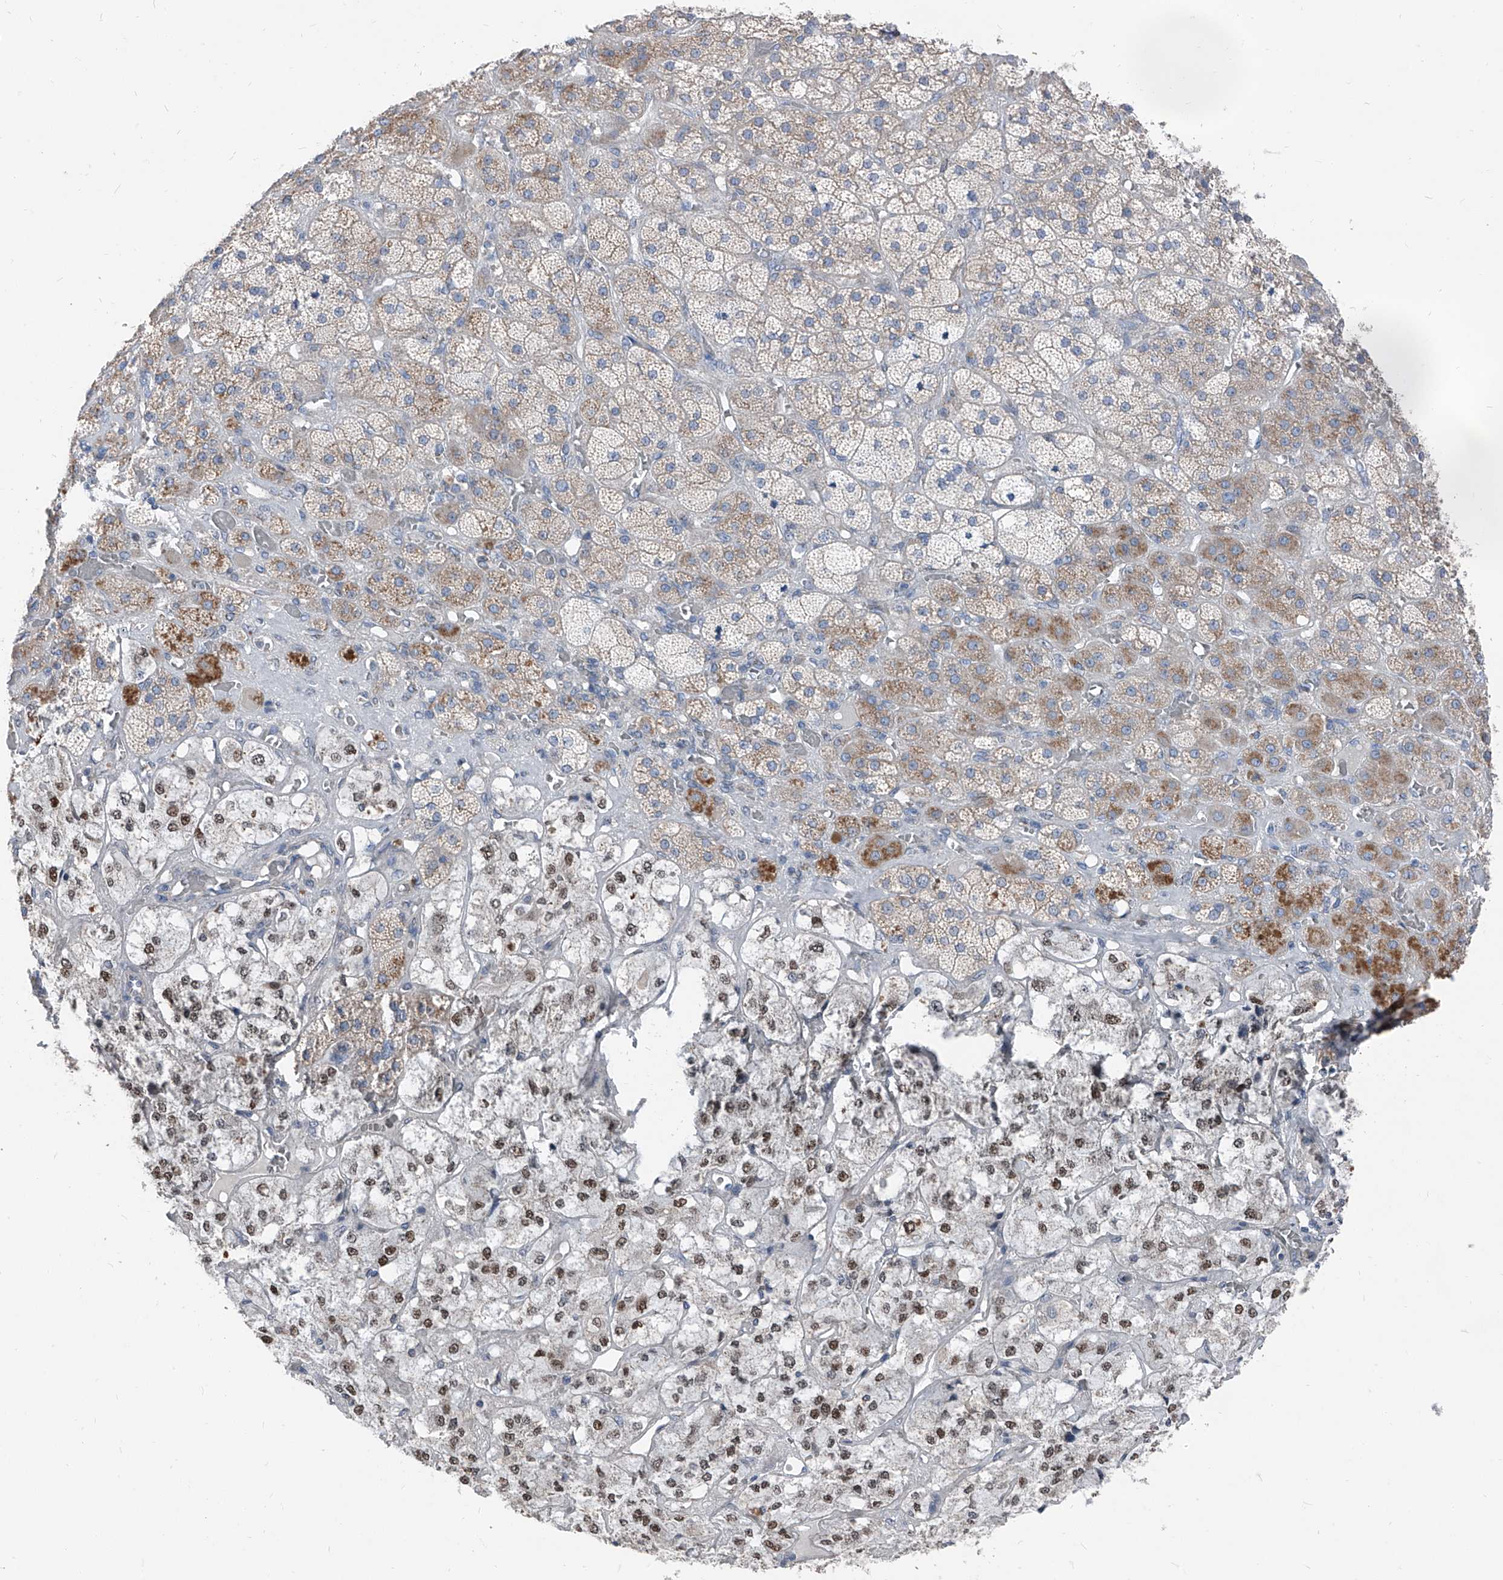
{"staining": {"intensity": "moderate", "quantity": "<25%", "location": "cytoplasmic/membranous,nuclear"}, "tissue": "adrenal gland", "cell_type": "Glandular cells", "image_type": "normal", "snomed": [{"axis": "morphology", "description": "Normal tissue, NOS"}, {"axis": "topography", "description": "Adrenal gland"}], "caption": "Immunohistochemical staining of unremarkable human adrenal gland demonstrates moderate cytoplasmic/membranous,nuclear protein staining in about <25% of glandular cells.", "gene": "AGPS", "patient": {"sex": "male", "age": 57}}